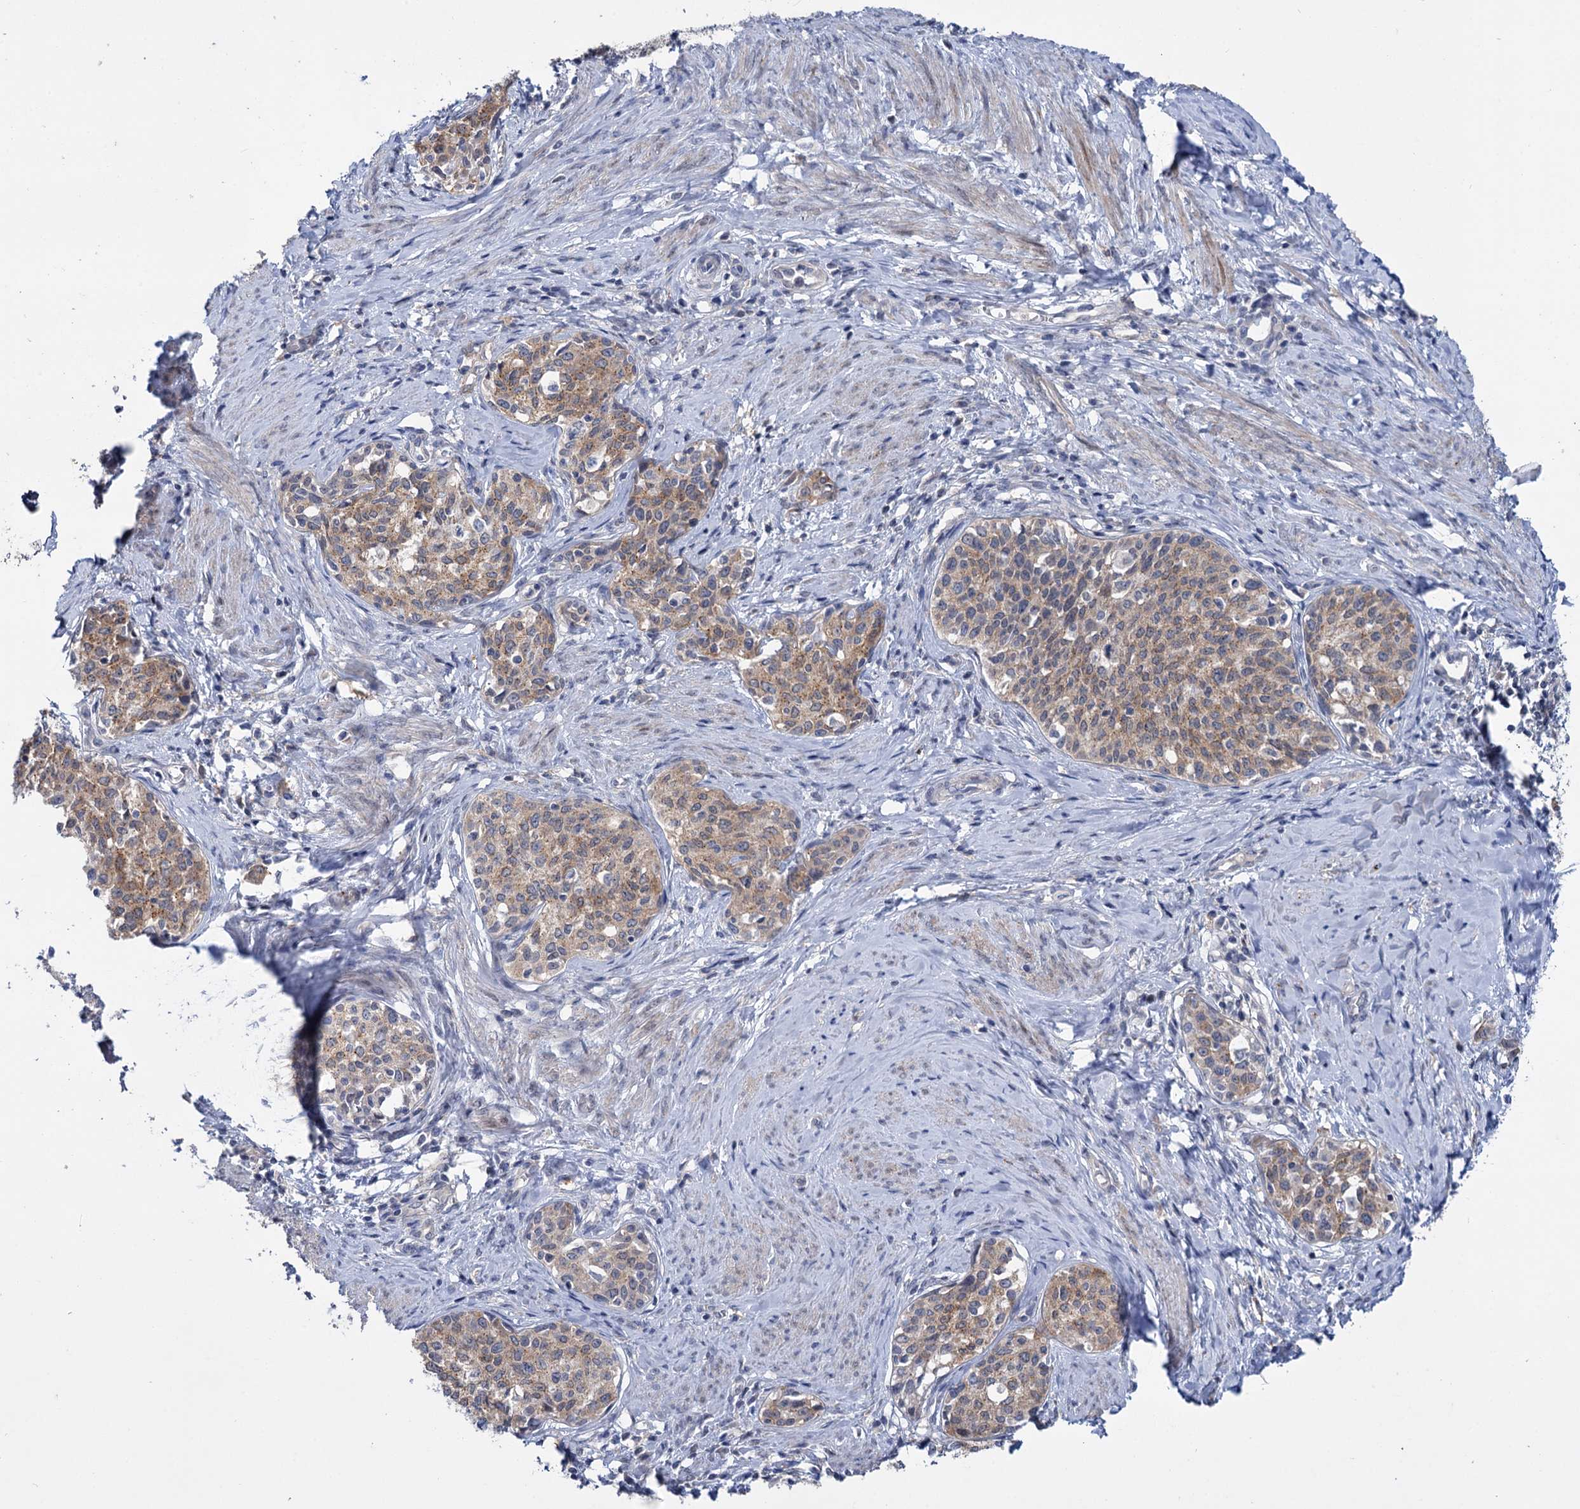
{"staining": {"intensity": "moderate", "quantity": "25%-75%", "location": "cytoplasmic/membranous"}, "tissue": "cervical cancer", "cell_type": "Tumor cells", "image_type": "cancer", "snomed": [{"axis": "morphology", "description": "Squamous cell carcinoma, NOS"}, {"axis": "morphology", "description": "Adenocarcinoma, NOS"}, {"axis": "topography", "description": "Cervix"}], "caption": "Tumor cells exhibit medium levels of moderate cytoplasmic/membranous expression in approximately 25%-75% of cells in adenocarcinoma (cervical). (Brightfield microscopy of DAB IHC at high magnification).", "gene": "MID1IP1", "patient": {"sex": "female", "age": 52}}